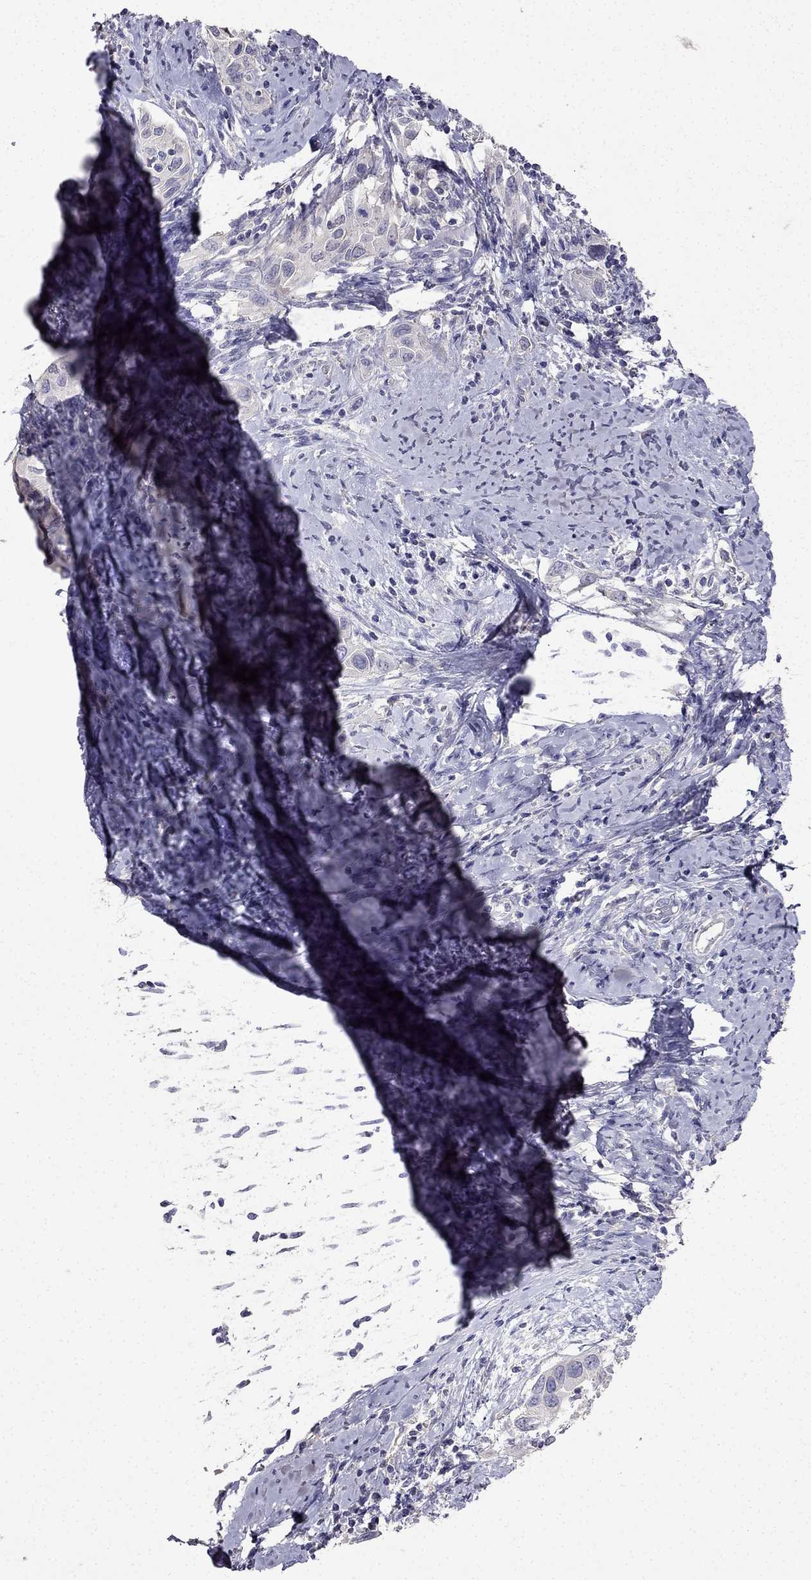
{"staining": {"intensity": "negative", "quantity": "none", "location": "none"}, "tissue": "cervical cancer", "cell_type": "Tumor cells", "image_type": "cancer", "snomed": [{"axis": "morphology", "description": "Squamous cell carcinoma, NOS"}, {"axis": "topography", "description": "Cervix"}], "caption": "High power microscopy histopathology image of an immunohistochemistry (IHC) photomicrograph of cervical cancer, revealing no significant expression in tumor cells.", "gene": "AS3MT", "patient": {"sex": "female", "age": 51}}